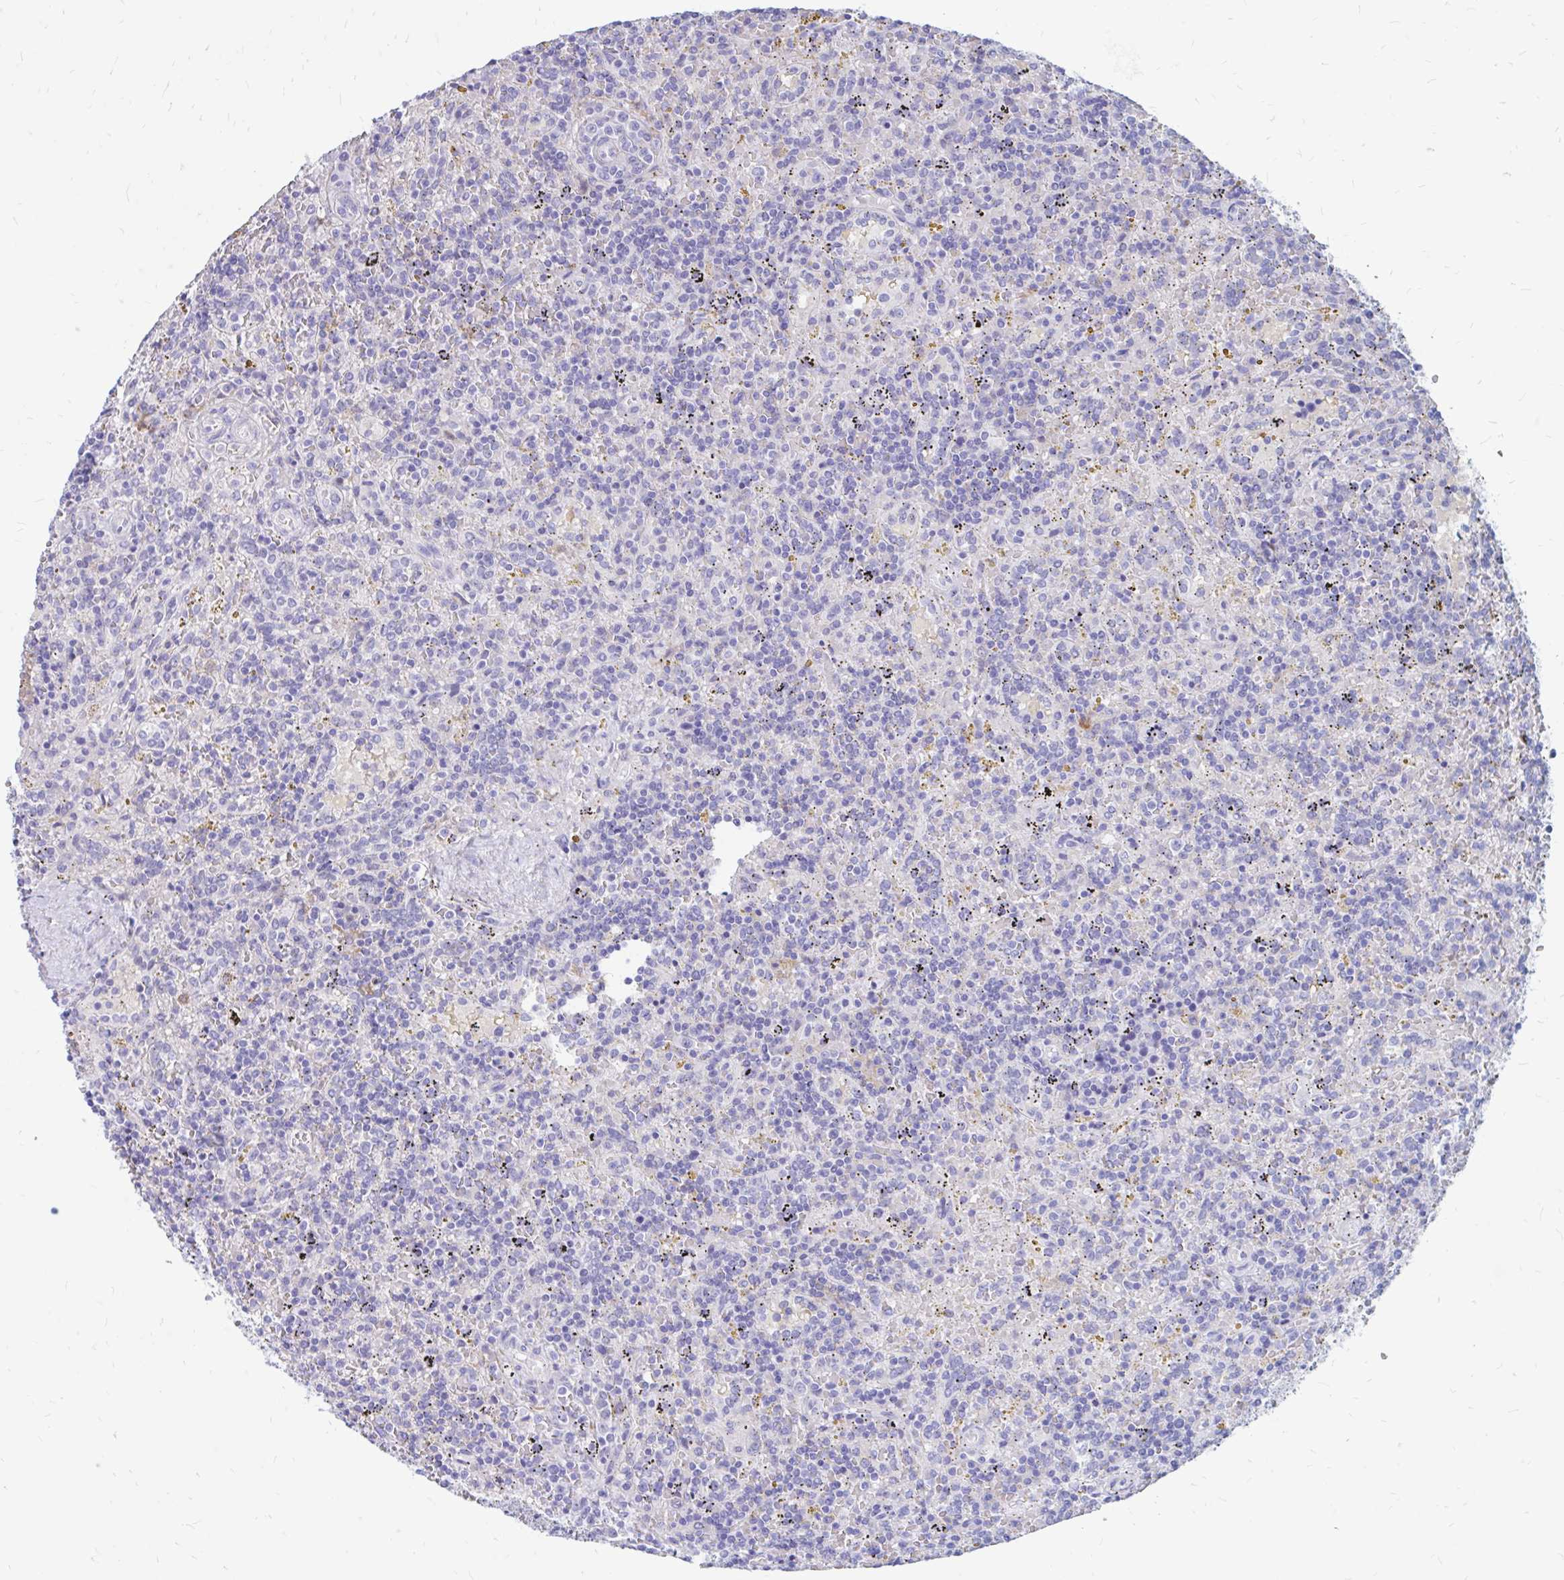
{"staining": {"intensity": "negative", "quantity": "none", "location": "none"}, "tissue": "lymphoma", "cell_type": "Tumor cells", "image_type": "cancer", "snomed": [{"axis": "morphology", "description": "Malignant lymphoma, non-Hodgkin's type, Low grade"}, {"axis": "topography", "description": "Spleen"}], "caption": "Immunohistochemical staining of human low-grade malignant lymphoma, non-Hodgkin's type exhibits no significant staining in tumor cells.", "gene": "IGSF5", "patient": {"sex": "male", "age": 67}}